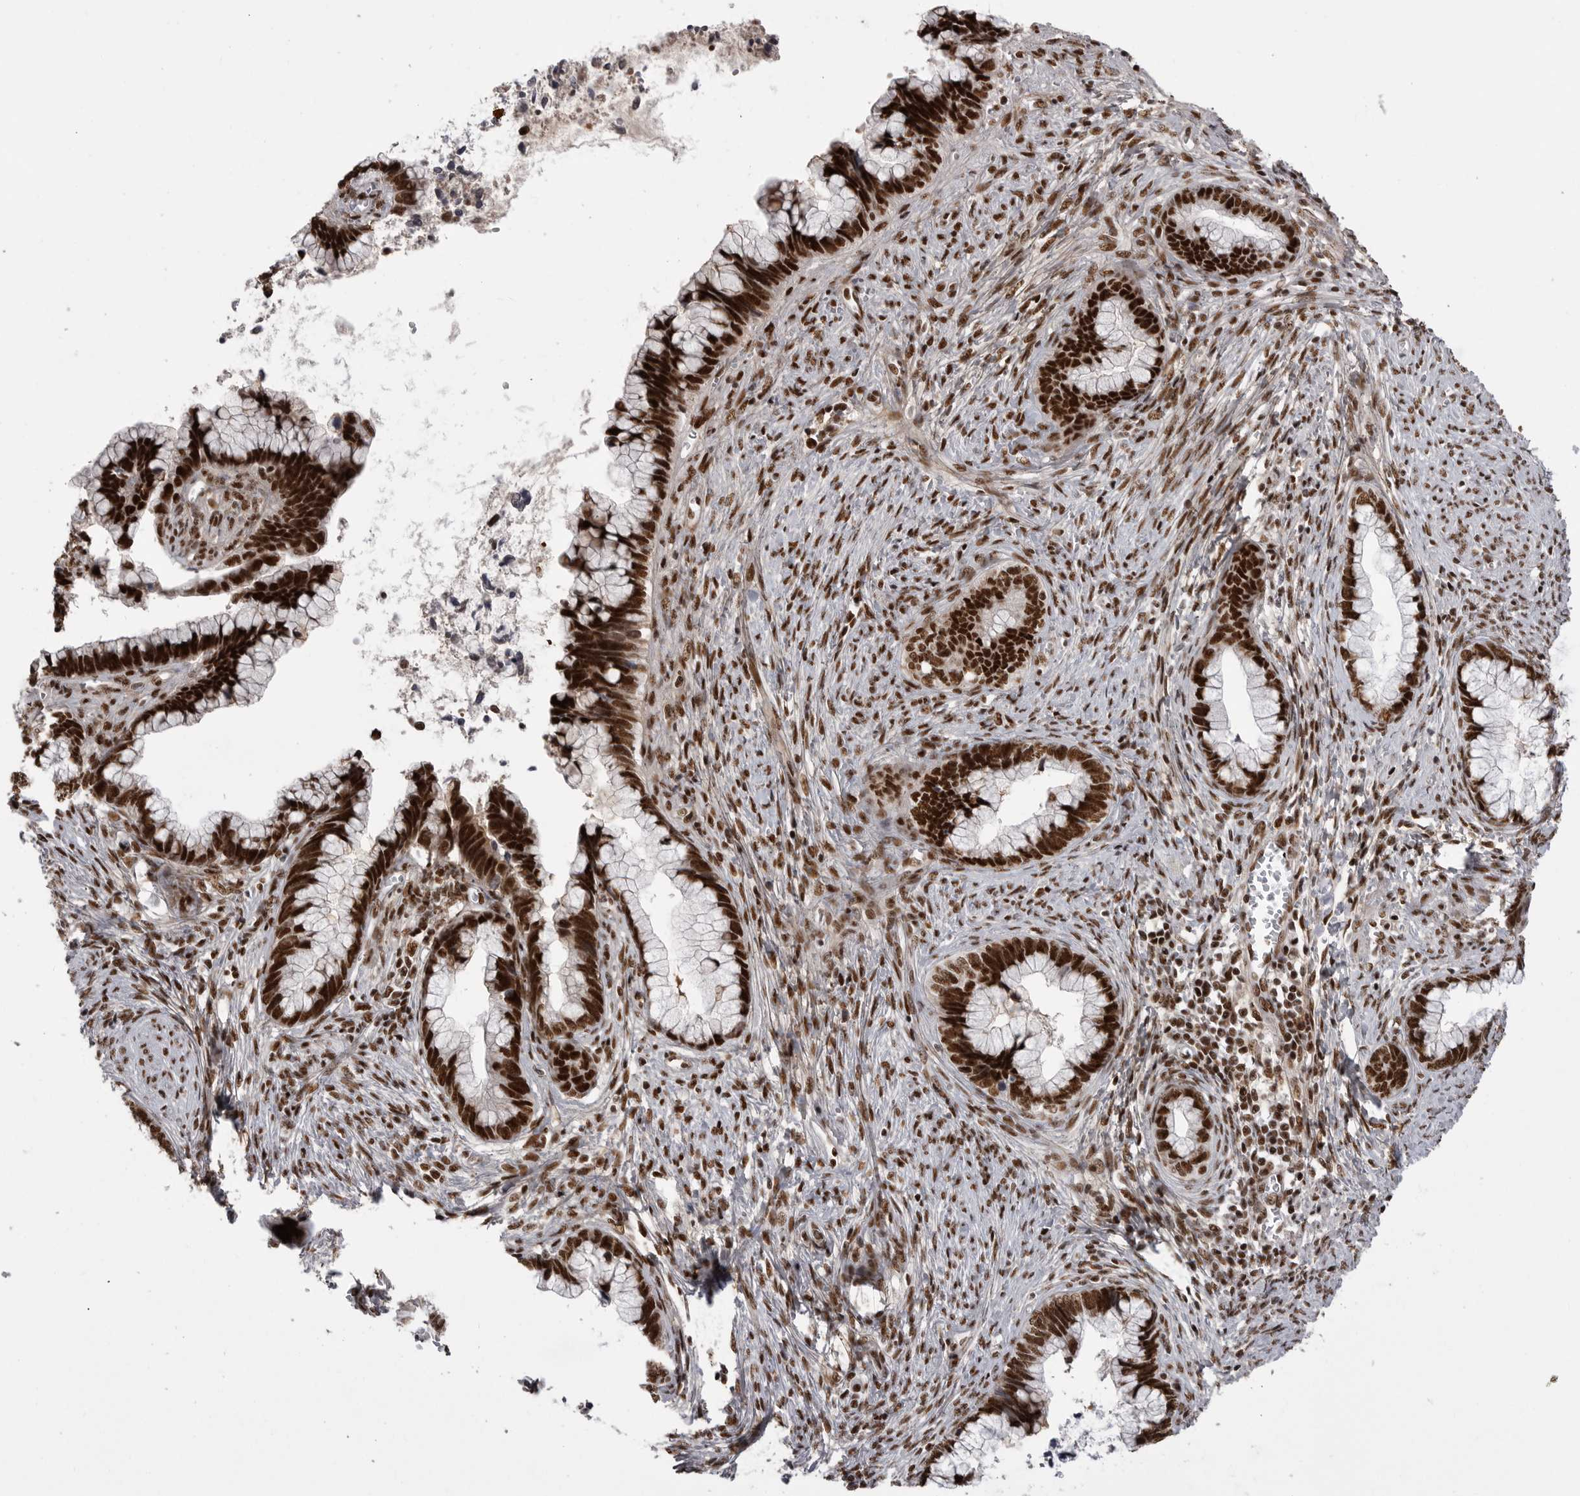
{"staining": {"intensity": "strong", "quantity": ">75%", "location": "nuclear"}, "tissue": "cervical cancer", "cell_type": "Tumor cells", "image_type": "cancer", "snomed": [{"axis": "morphology", "description": "Adenocarcinoma, NOS"}, {"axis": "topography", "description": "Cervix"}], "caption": "Strong nuclear protein staining is appreciated in about >75% of tumor cells in cervical cancer (adenocarcinoma). The staining was performed using DAB (3,3'-diaminobenzidine), with brown indicating positive protein expression. Nuclei are stained blue with hematoxylin.", "gene": "PPP1R8", "patient": {"sex": "female", "age": 44}}